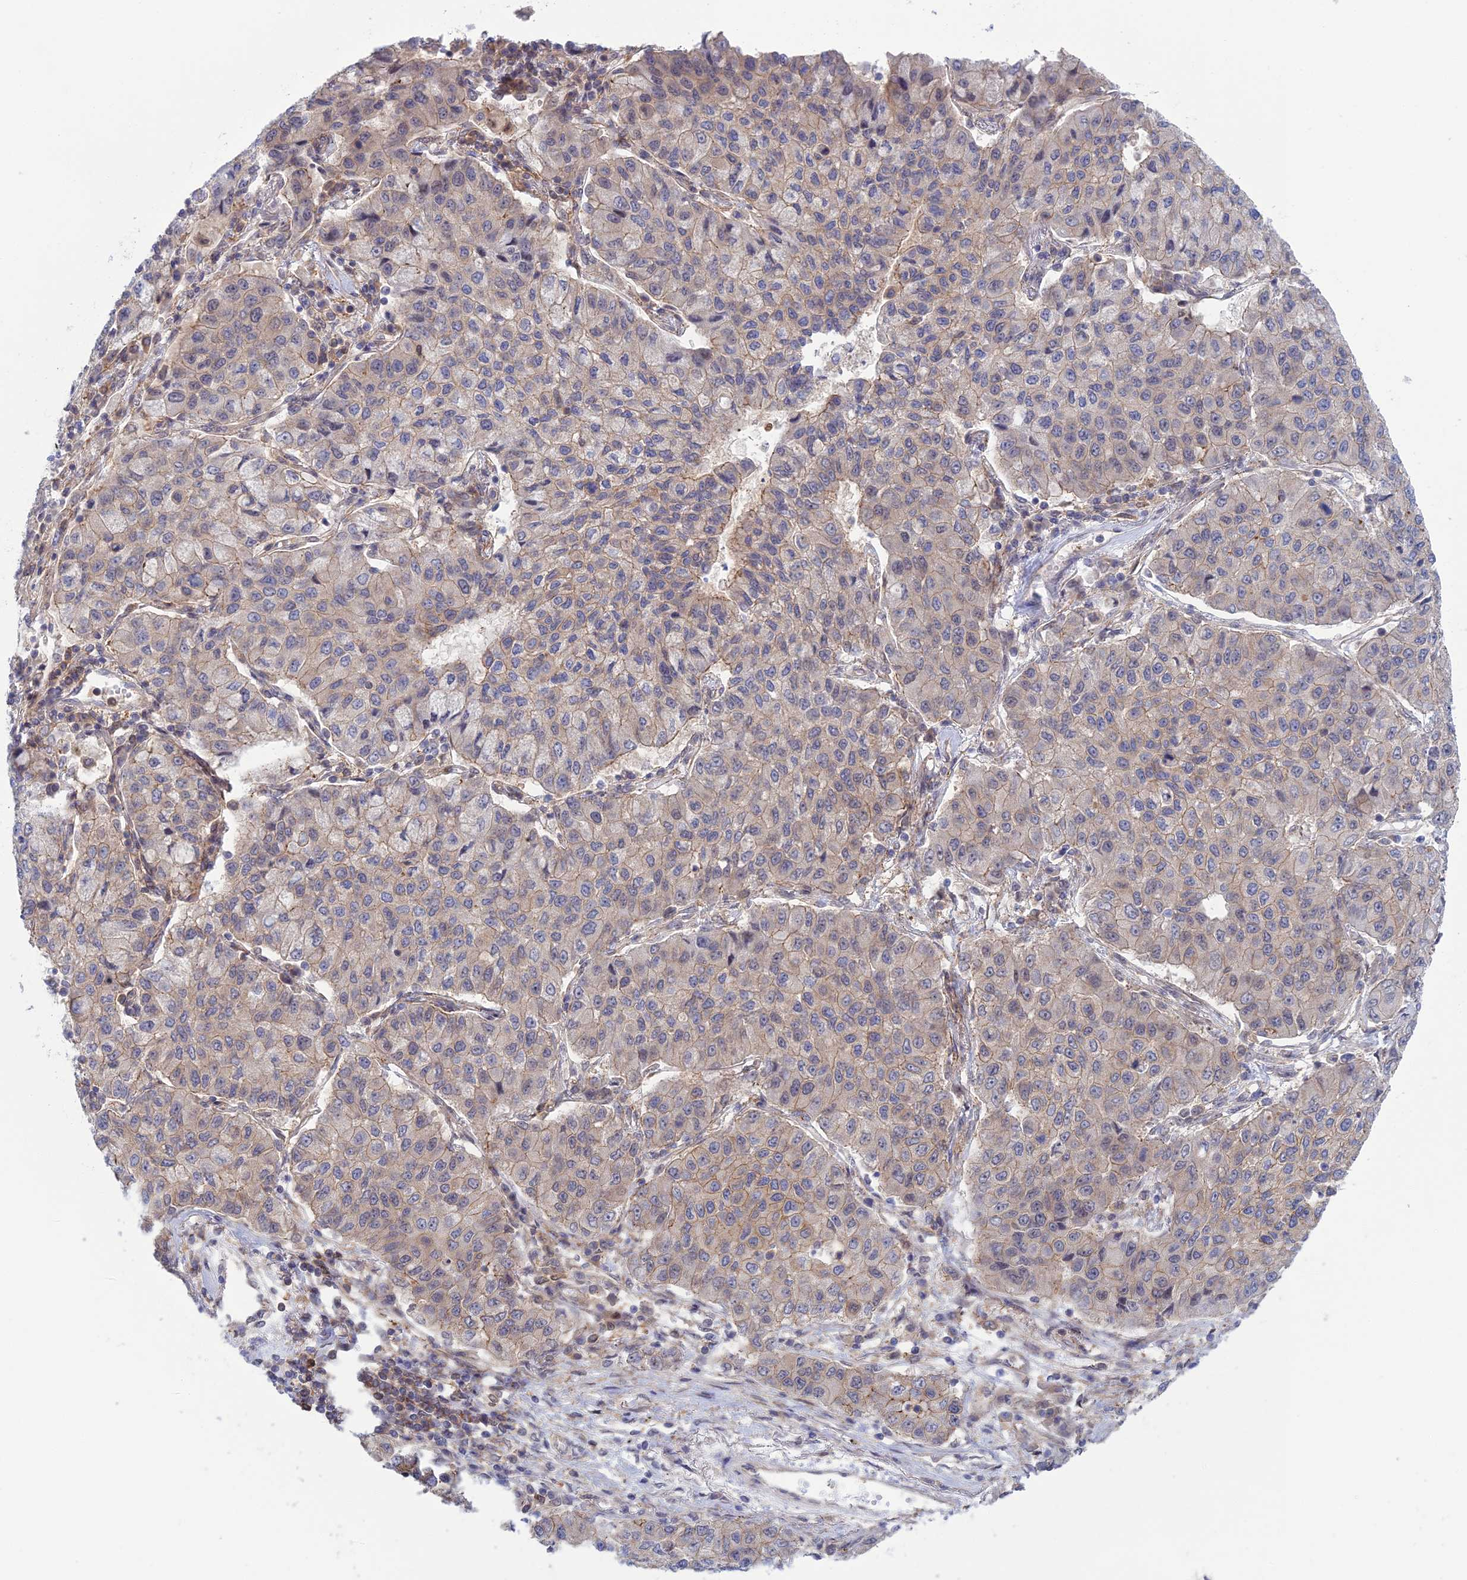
{"staining": {"intensity": "weak", "quantity": "25%-75%", "location": "cytoplasmic/membranous"}, "tissue": "lung cancer", "cell_type": "Tumor cells", "image_type": "cancer", "snomed": [{"axis": "morphology", "description": "Squamous cell carcinoma, NOS"}, {"axis": "topography", "description": "Lung"}], "caption": "Protein staining by immunohistochemistry (IHC) demonstrates weak cytoplasmic/membranous expression in approximately 25%-75% of tumor cells in lung squamous cell carcinoma.", "gene": "ABHD1", "patient": {"sex": "male", "age": 74}}